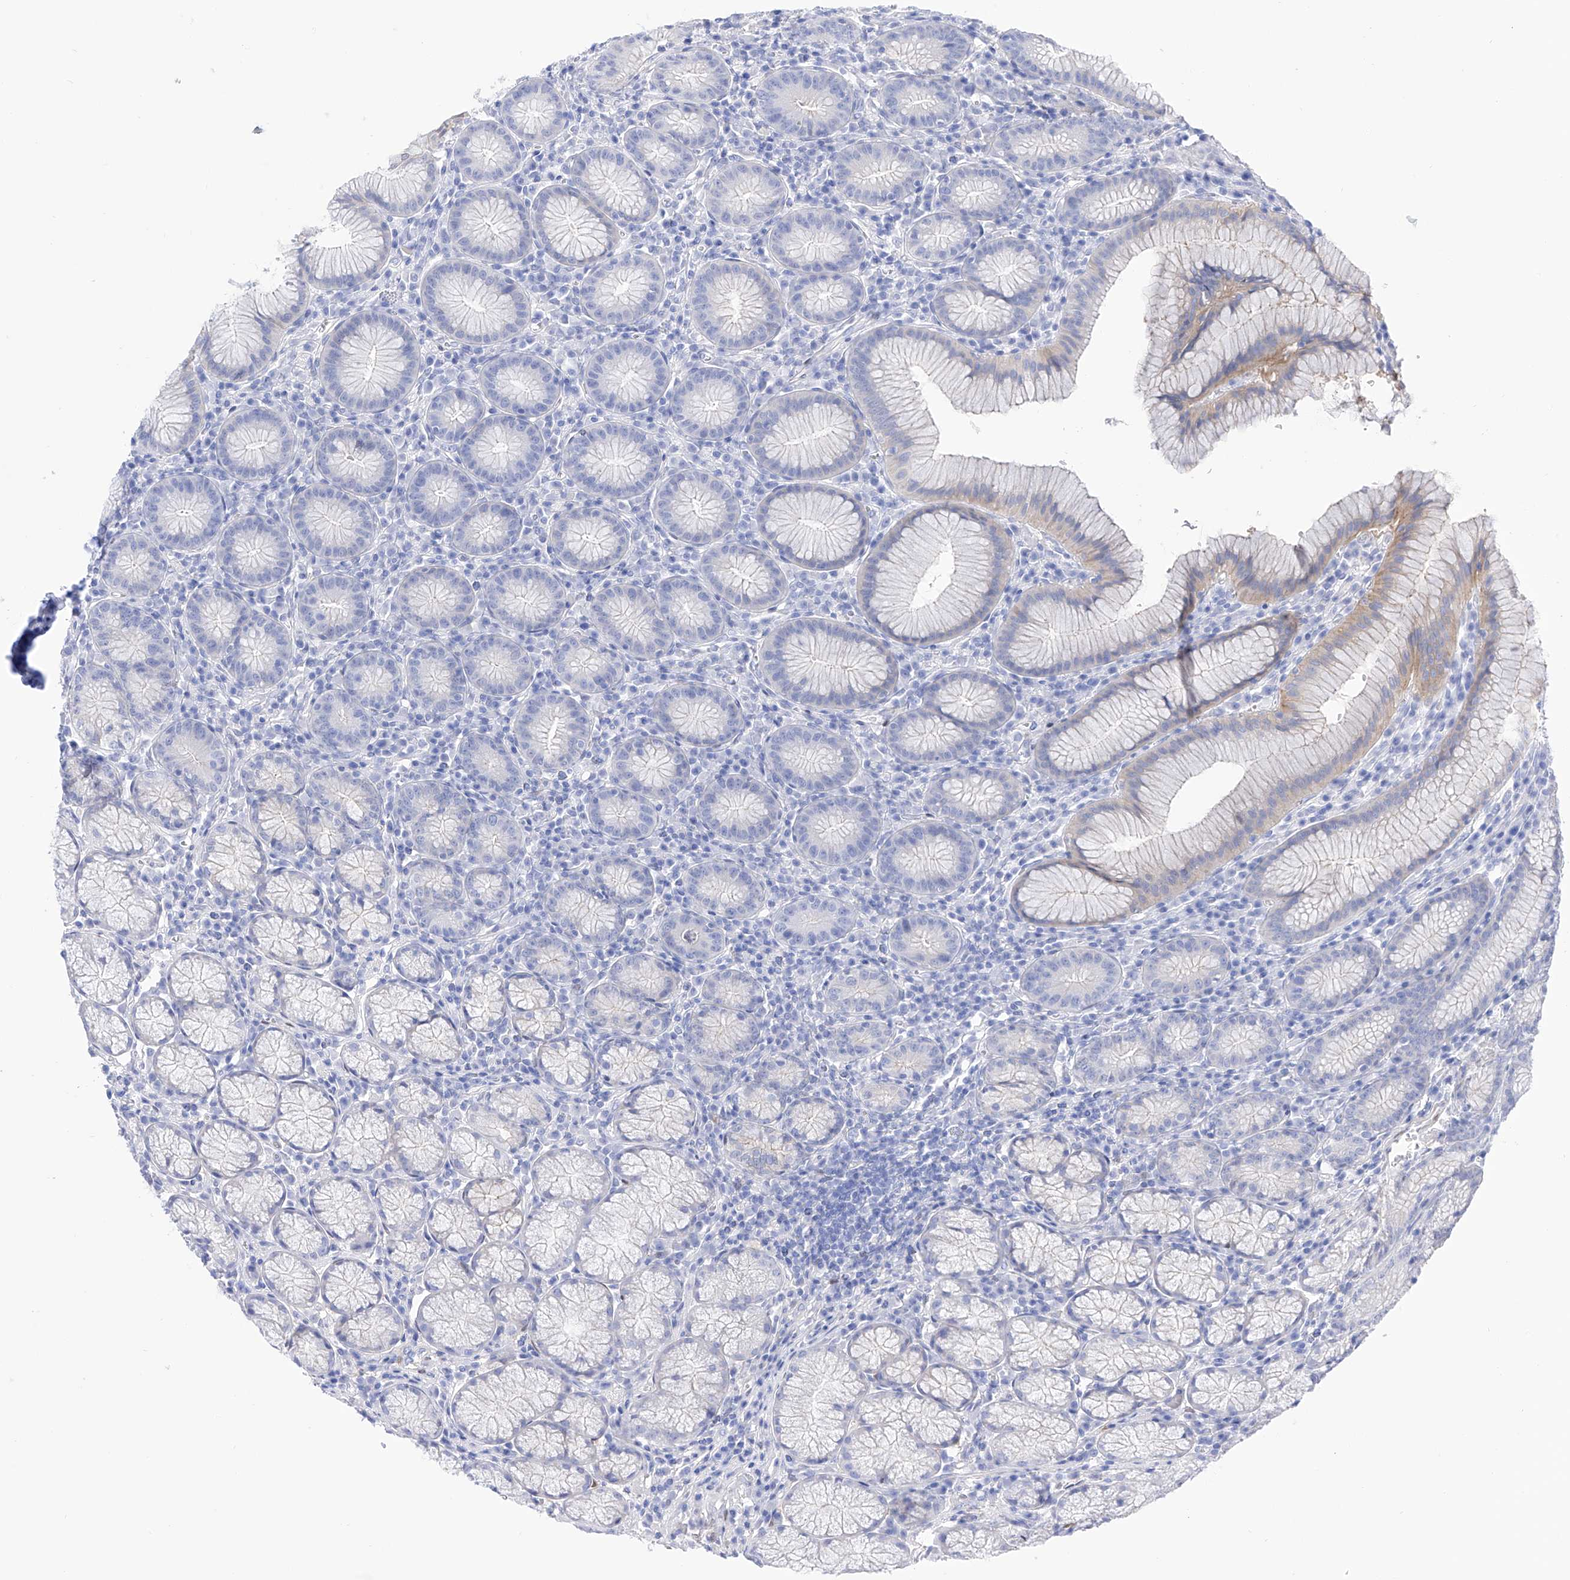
{"staining": {"intensity": "moderate", "quantity": "<25%", "location": "cytoplasmic/membranous"}, "tissue": "stomach", "cell_type": "Glandular cells", "image_type": "normal", "snomed": [{"axis": "morphology", "description": "Normal tissue, NOS"}, {"axis": "topography", "description": "Stomach"}], "caption": "Normal stomach shows moderate cytoplasmic/membranous expression in about <25% of glandular cells, visualized by immunohistochemistry. The staining was performed using DAB (3,3'-diaminobenzidine), with brown indicating positive protein expression. Nuclei are stained blue with hematoxylin.", "gene": "TRPC7", "patient": {"sex": "male", "age": 55}}